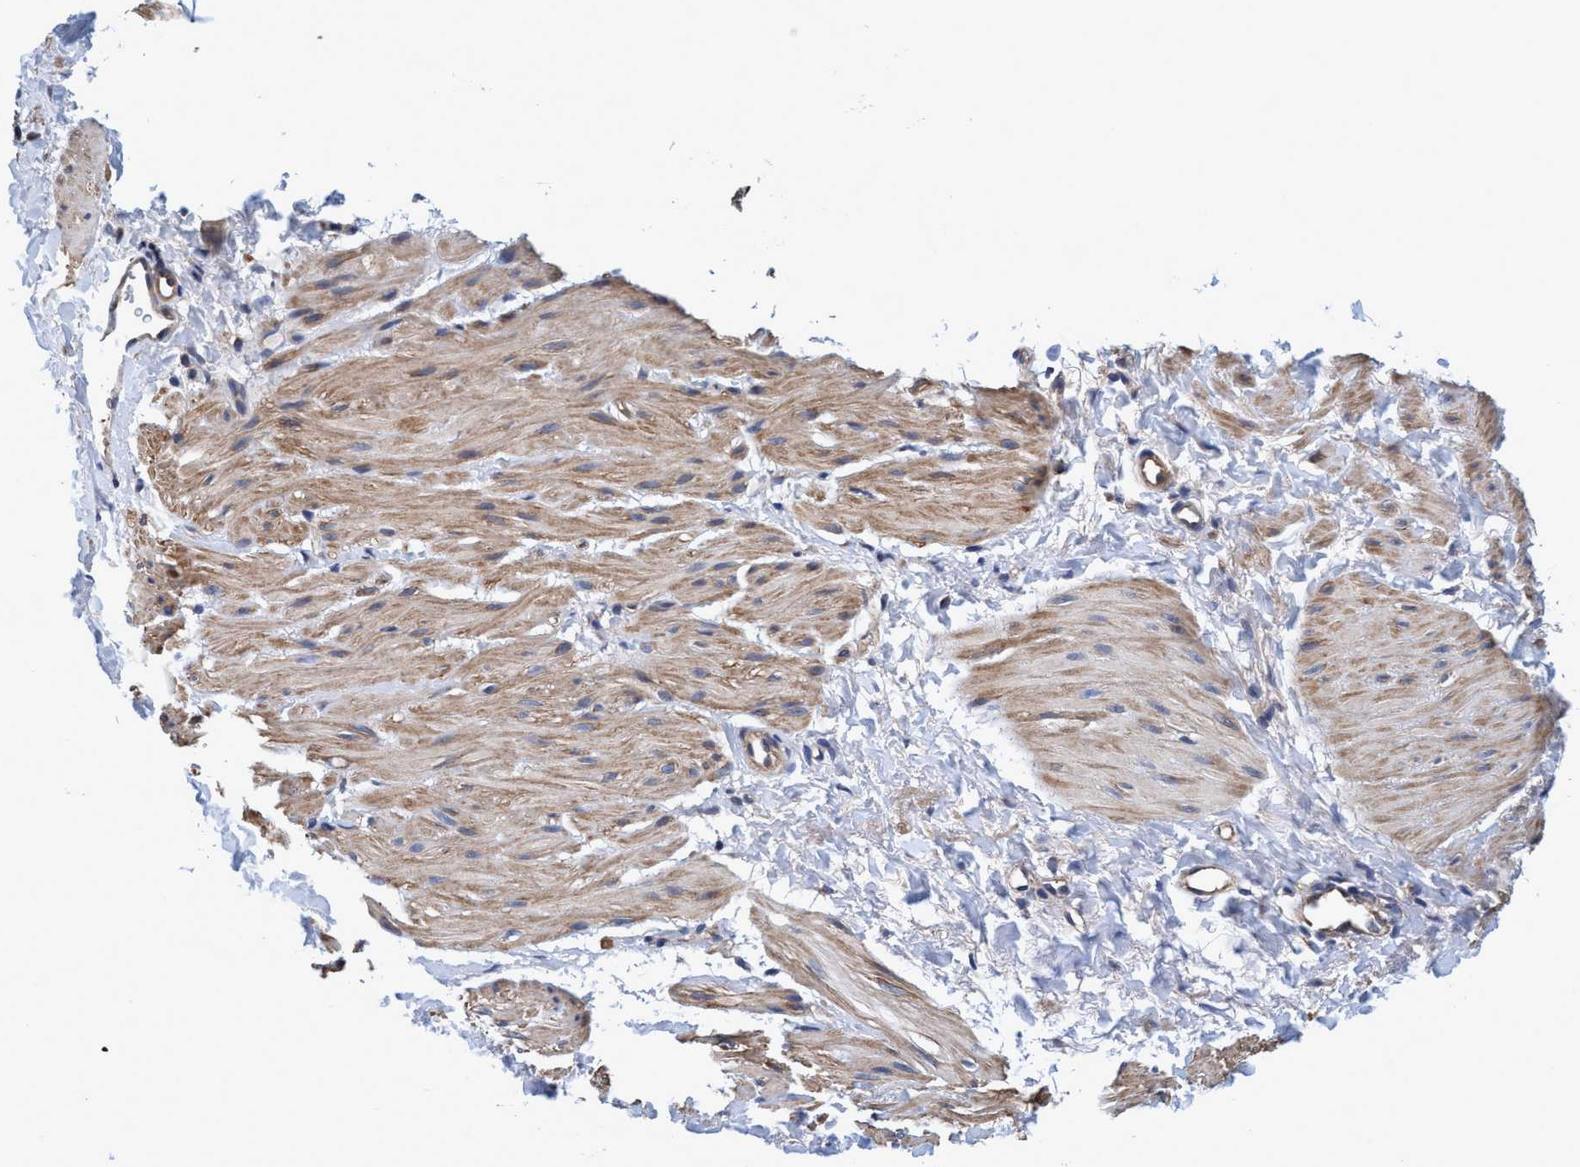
{"staining": {"intensity": "weak", "quantity": "25%-75%", "location": "cytoplasmic/membranous"}, "tissue": "smooth muscle", "cell_type": "Smooth muscle cells", "image_type": "normal", "snomed": [{"axis": "morphology", "description": "Normal tissue, NOS"}, {"axis": "topography", "description": "Smooth muscle"}], "caption": "Smooth muscle stained with immunohistochemistry (IHC) exhibits weak cytoplasmic/membranous expression in about 25%-75% of smooth muscle cells.", "gene": "CALCOCO2", "patient": {"sex": "male", "age": 16}}